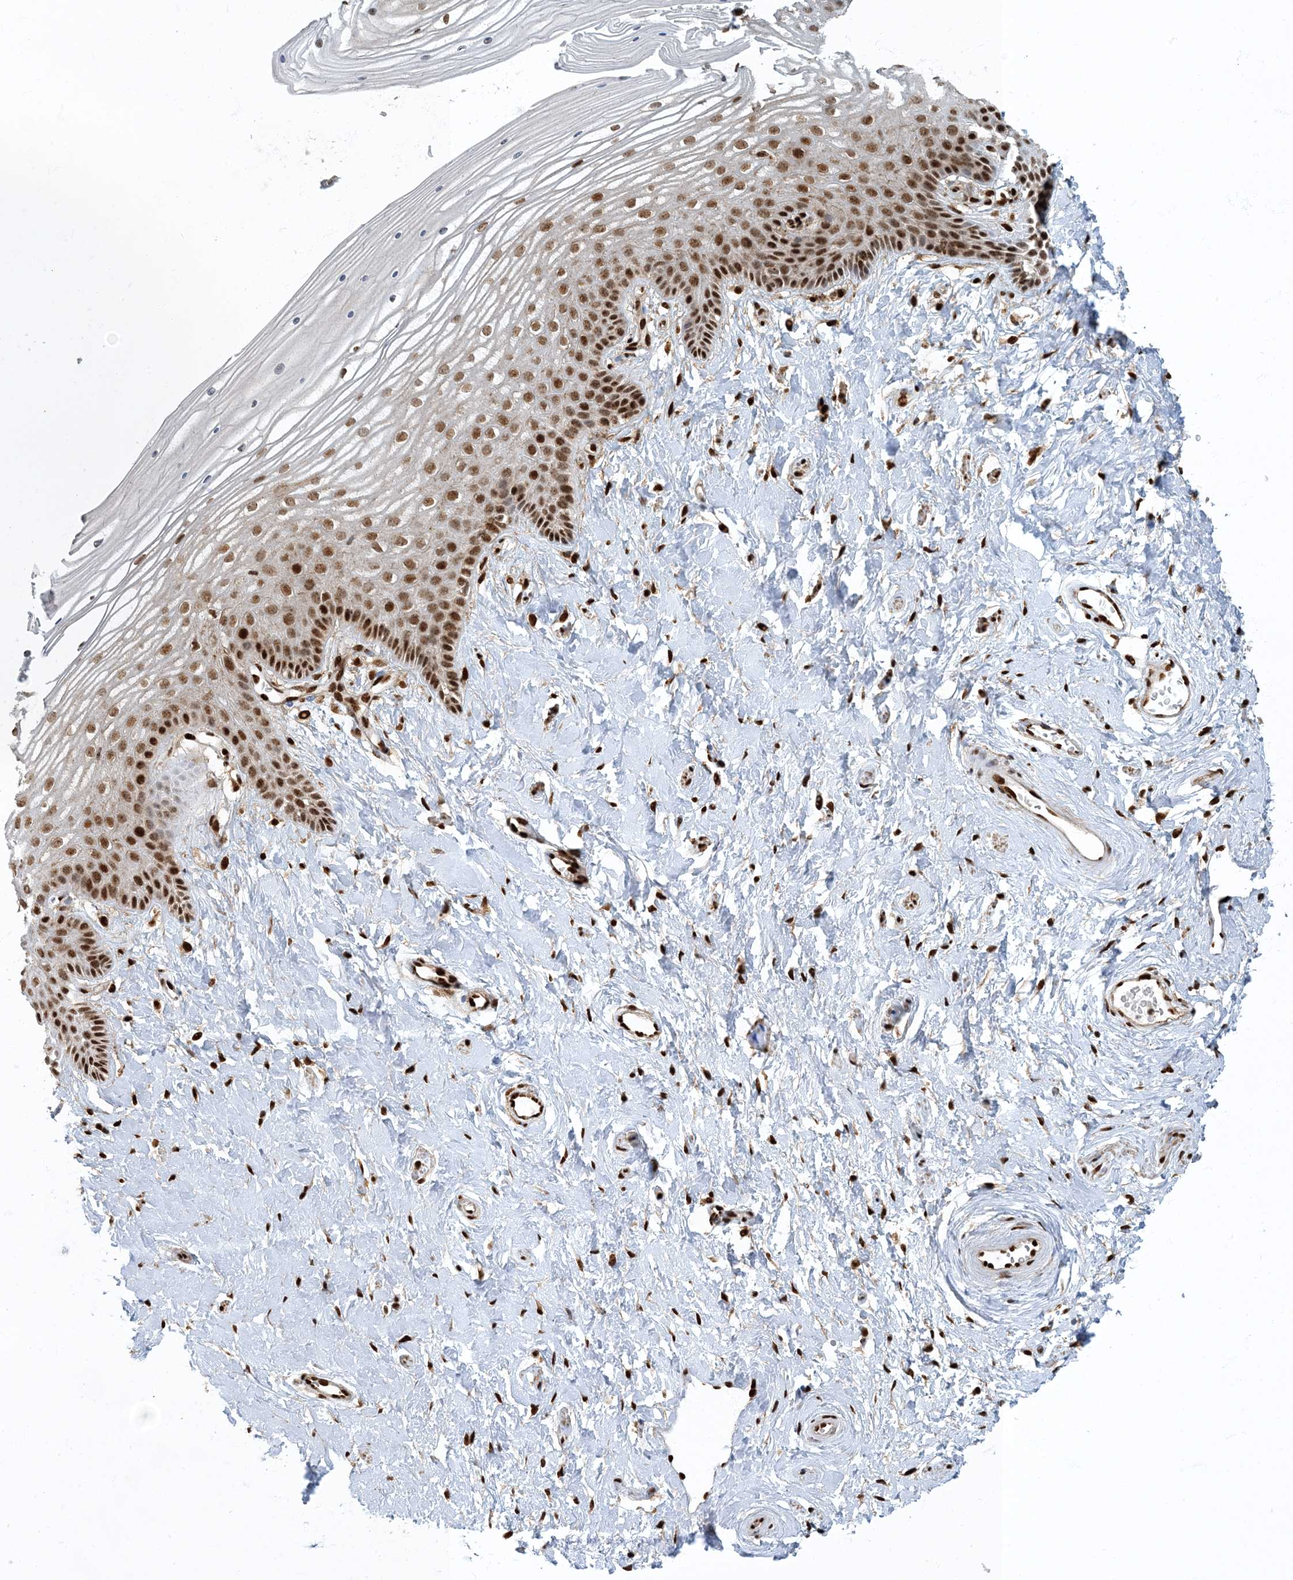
{"staining": {"intensity": "strong", "quantity": ">75%", "location": "nuclear"}, "tissue": "vagina", "cell_type": "Squamous epithelial cells", "image_type": "normal", "snomed": [{"axis": "morphology", "description": "Normal tissue, NOS"}, {"axis": "topography", "description": "Vagina"}, {"axis": "topography", "description": "Cervix"}], "caption": "A micrograph showing strong nuclear expression in about >75% of squamous epithelial cells in unremarkable vagina, as visualized by brown immunohistochemical staining.", "gene": "MBD1", "patient": {"sex": "female", "age": 40}}